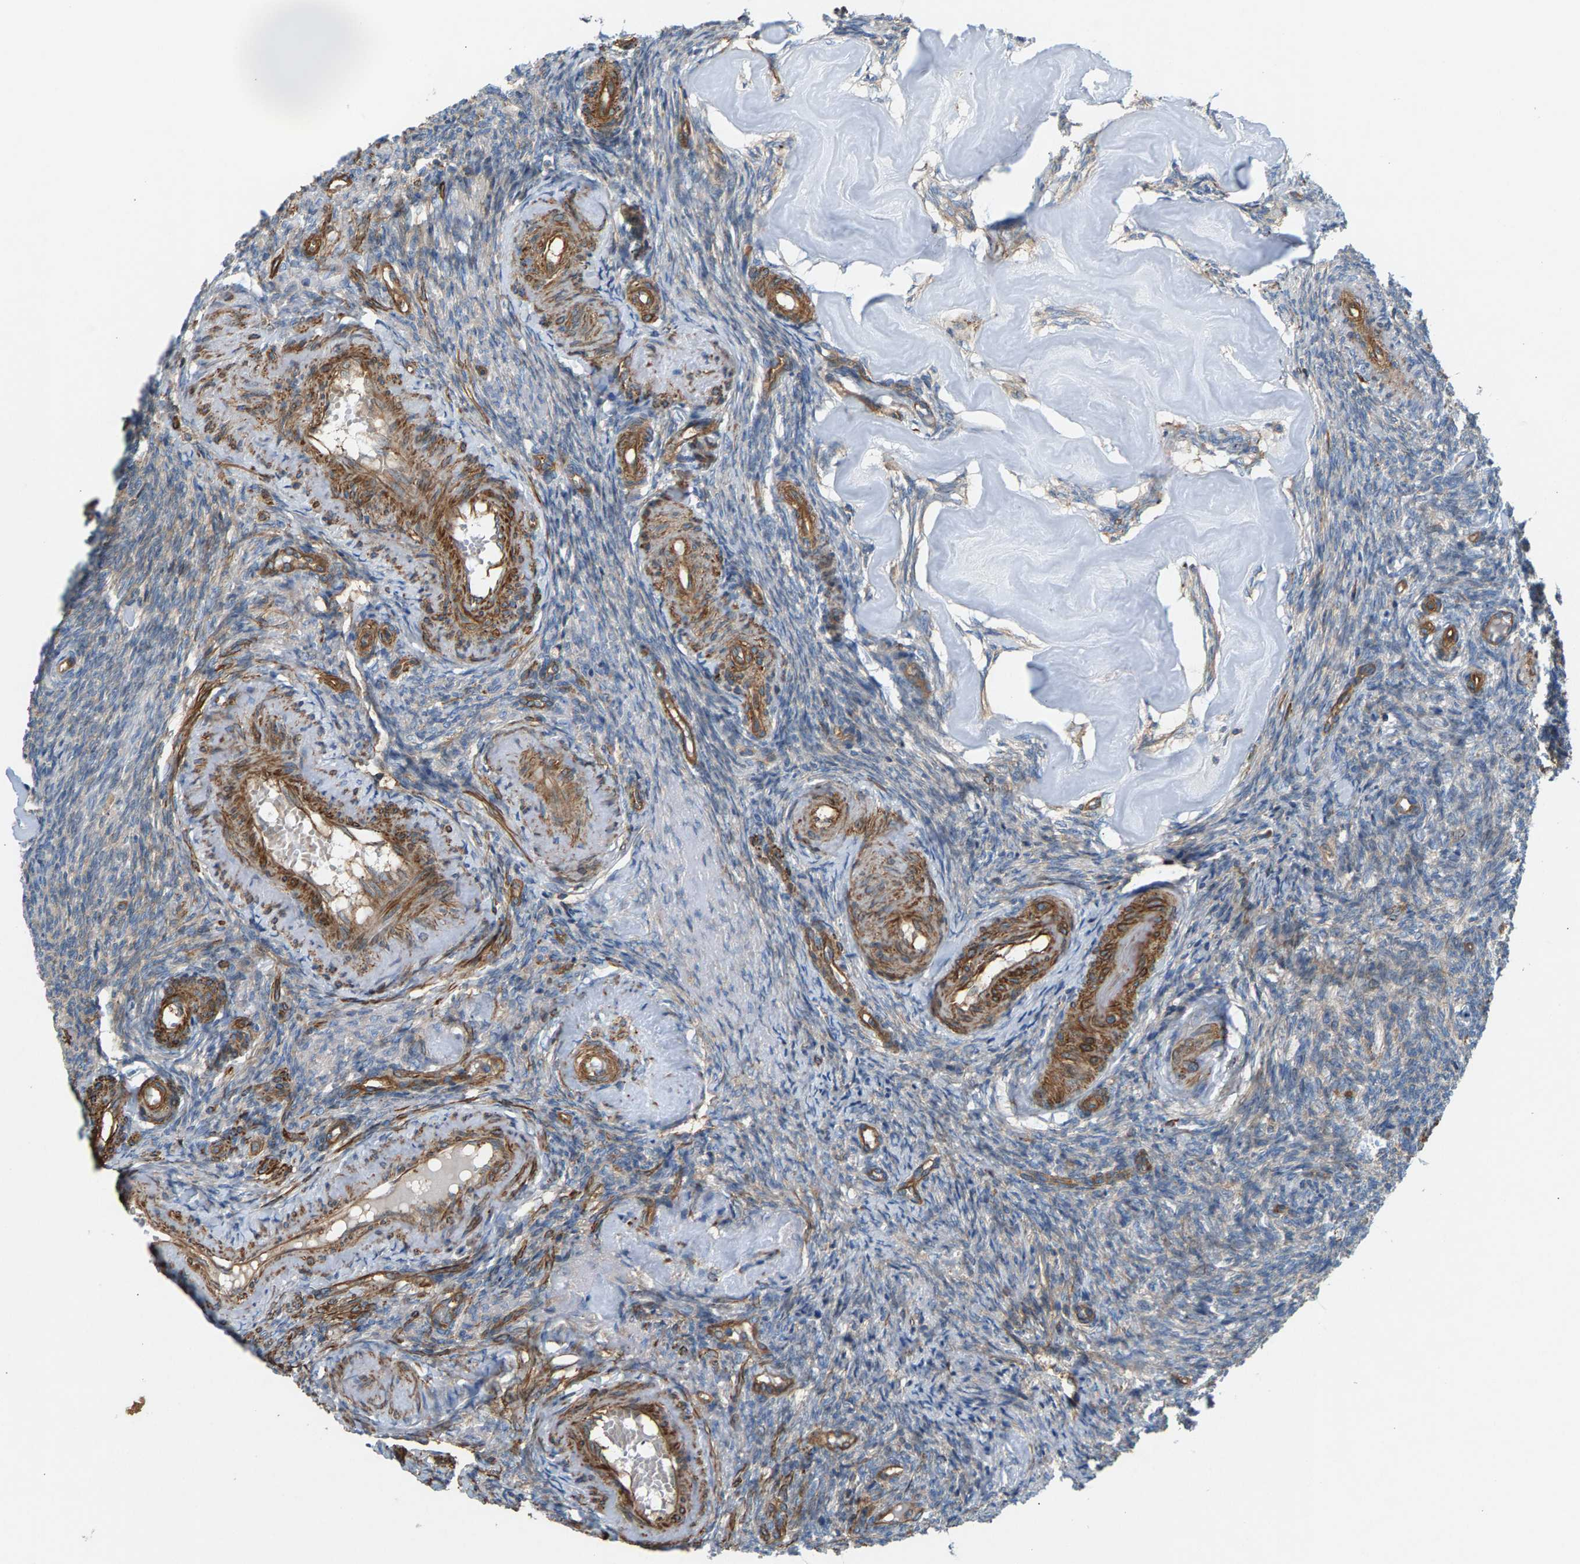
{"staining": {"intensity": "moderate", "quantity": "<25%", "location": "cytoplasmic/membranous"}, "tissue": "ovary", "cell_type": "Ovarian stroma cells", "image_type": "normal", "snomed": [{"axis": "morphology", "description": "Normal tissue, NOS"}, {"axis": "topography", "description": "Ovary"}], "caption": "About <25% of ovarian stroma cells in benign ovary display moderate cytoplasmic/membranous protein expression as visualized by brown immunohistochemical staining.", "gene": "PDCL", "patient": {"sex": "female", "age": 41}}